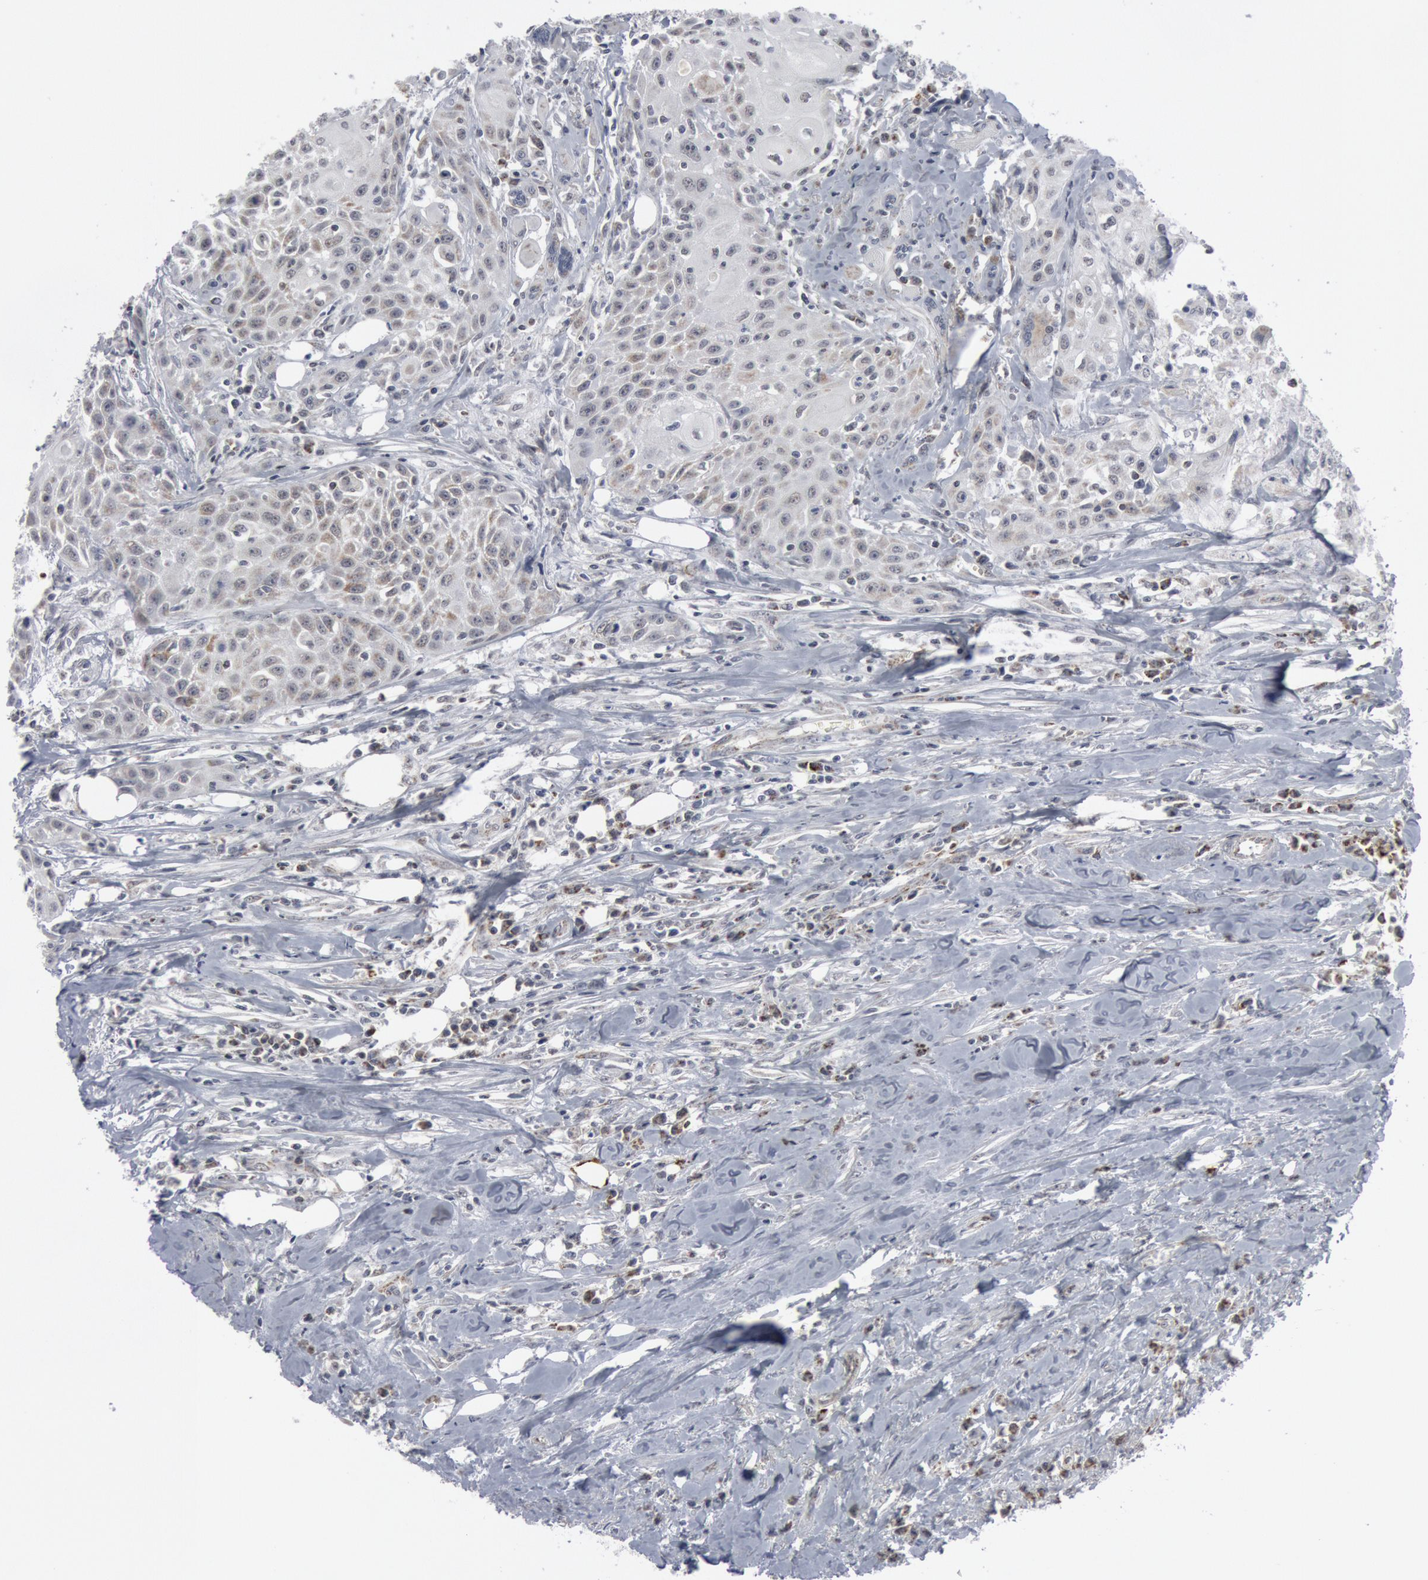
{"staining": {"intensity": "weak", "quantity": "<25%", "location": "cytoplasmic/membranous"}, "tissue": "head and neck cancer", "cell_type": "Tumor cells", "image_type": "cancer", "snomed": [{"axis": "morphology", "description": "Squamous cell carcinoma, NOS"}, {"axis": "topography", "description": "Oral tissue"}, {"axis": "topography", "description": "Head-Neck"}], "caption": "High magnification brightfield microscopy of squamous cell carcinoma (head and neck) stained with DAB (brown) and counterstained with hematoxylin (blue): tumor cells show no significant staining.", "gene": "CASP9", "patient": {"sex": "female", "age": 82}}